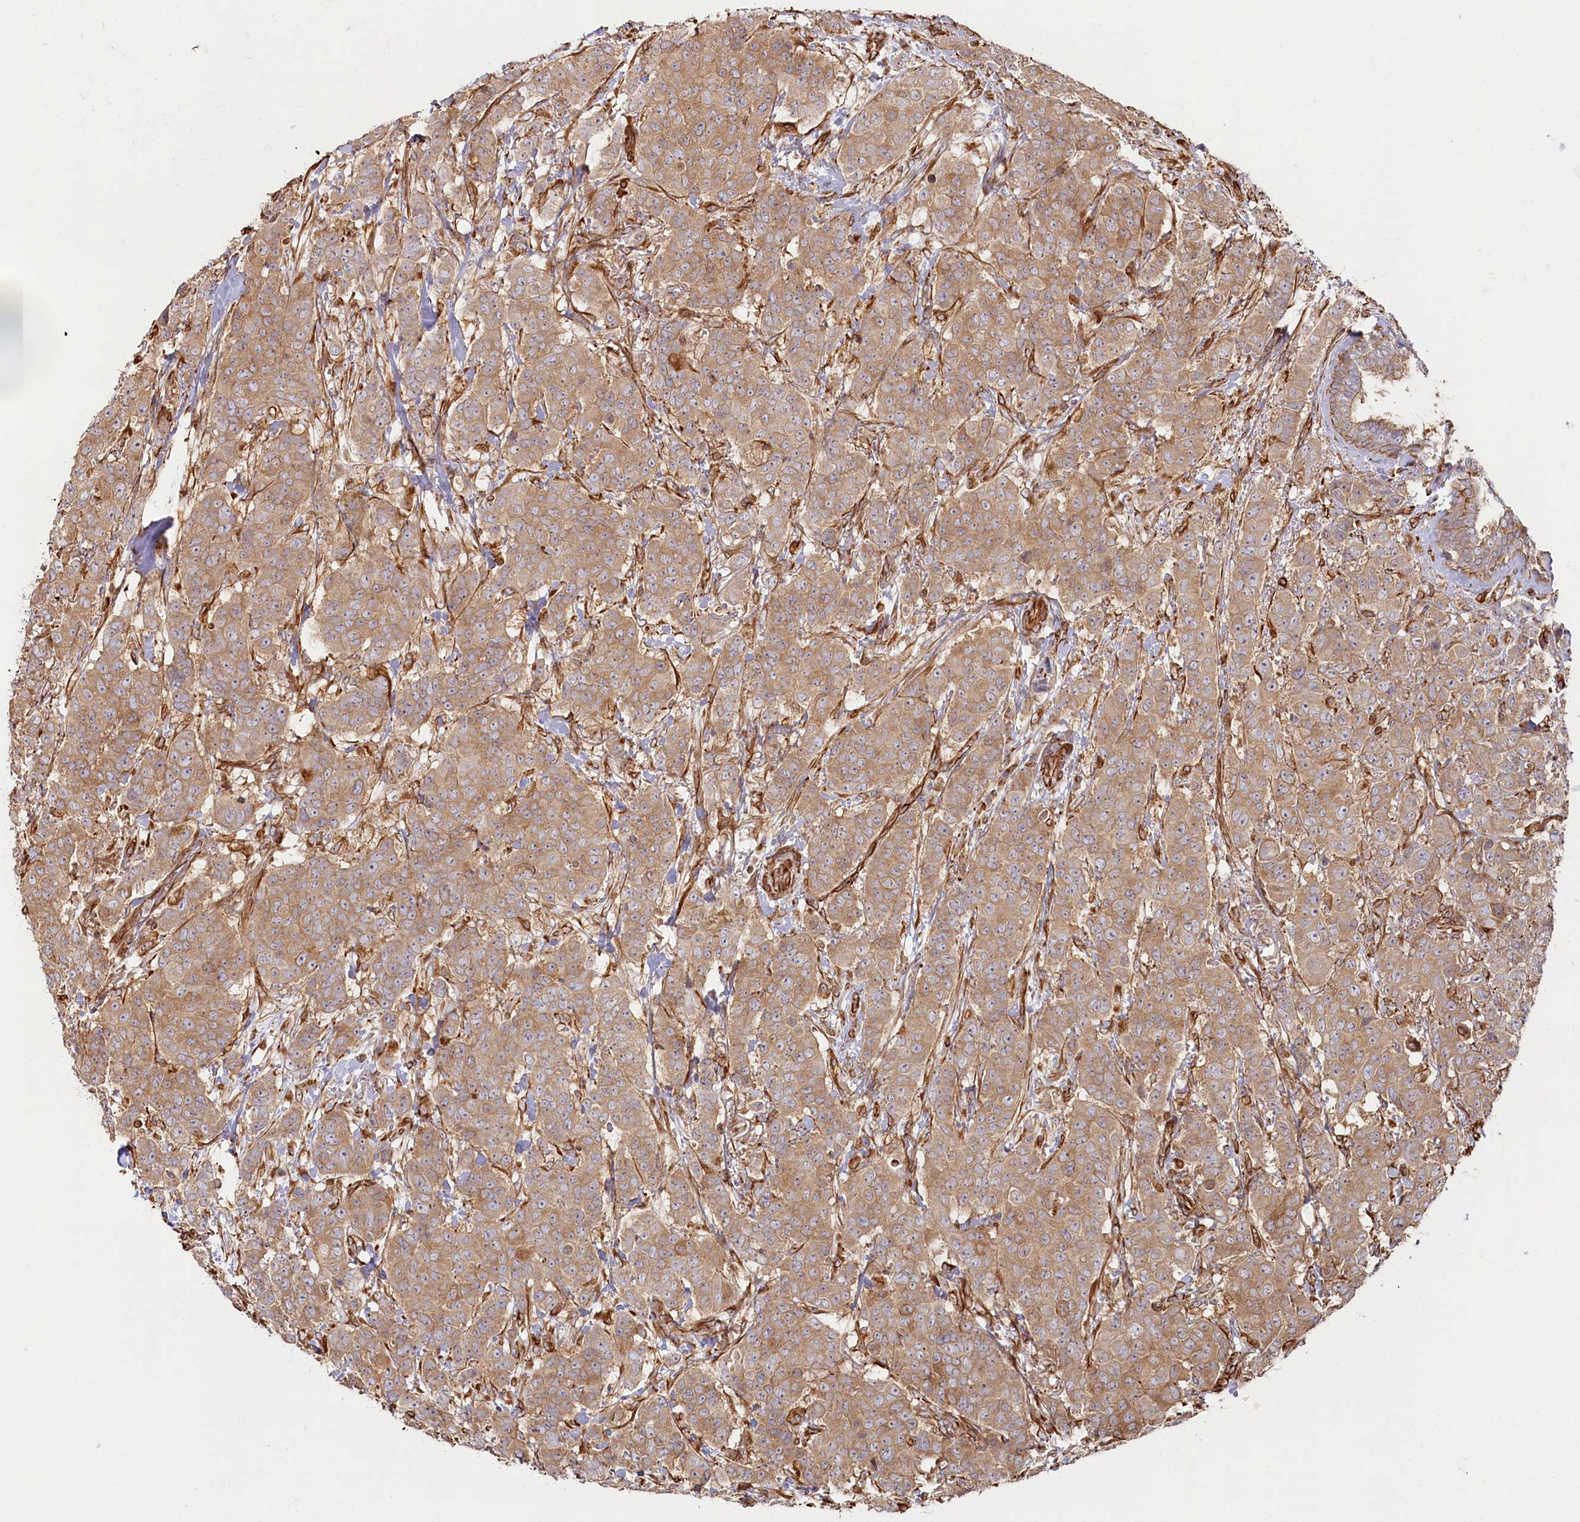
{"staining": {"intensity": "moderate", "quantity": ">75%", "location": "cytoplasmic/membranous"}, "tissue": "breast cancer", "cell_type": "Tumor cells", "image_type": "cancer", "snomed": [{"axis": "morphology", "description": "Duct carcinoma"}, {"axis": "topography", "description": "Breast"}], "caption": "Human intraductal carcinoma (breast) stained with a brown dye reveals moderate cytoplasmic/membranous positive staining in about >75% of tumor cells.", "gene": "TTC1", "patient": {"sex": "female", "age": 40}}